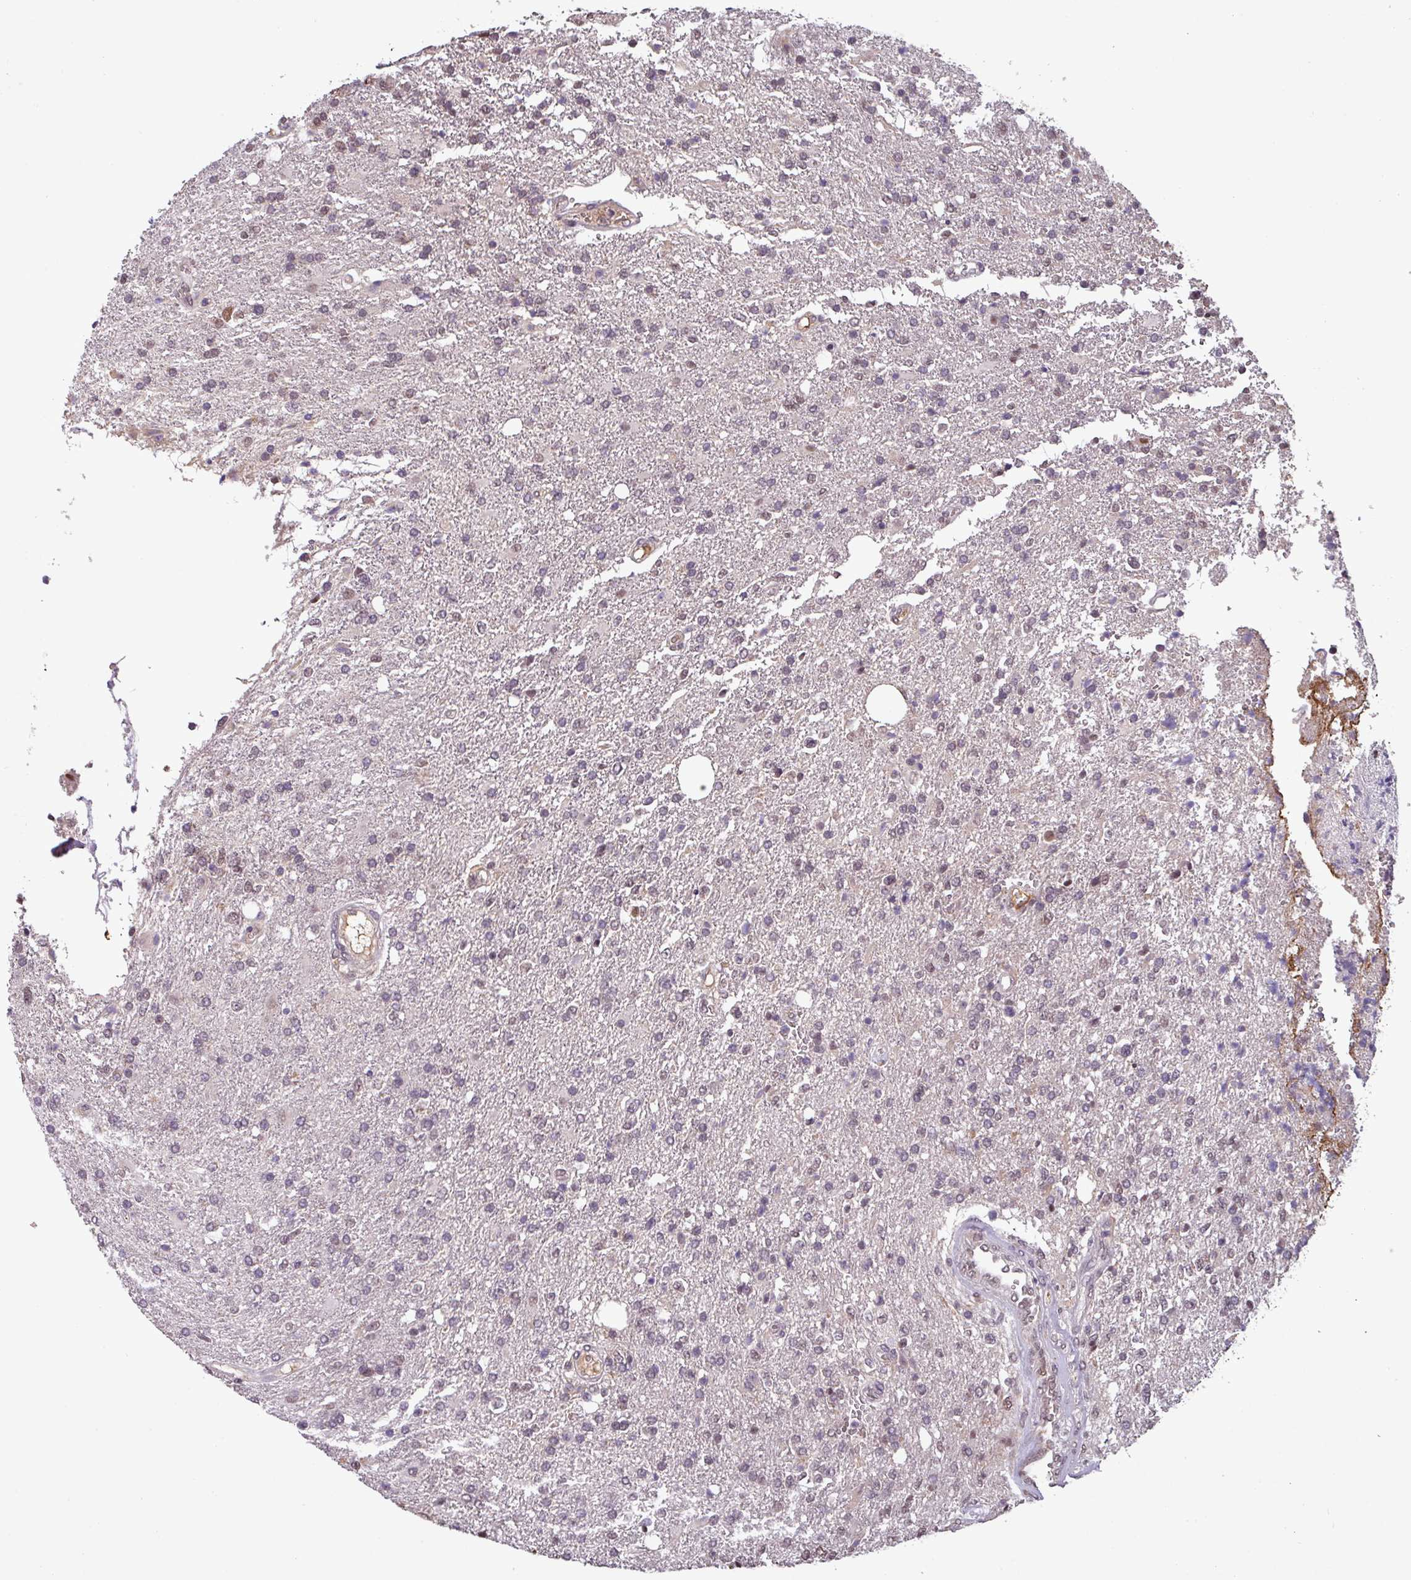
{"staining": {"intensity": "moderate", "quantity": "25%-75%", "location": "nuclear"}, "tissue": "glioma", "cell_type": "Tumor cells", "image_type": "cancer", "snomed": [{"axis": "morphology", "description": "Glioma, malignant, High grade"}, {"axis": "topography", "description": "Brain"}], "caption": "Tumor cells reveal medium levels of moderate nuclear positivity in about 25%-75% of cells in human glioma. Nuclei are stained in blue.", "gene": "NOB1", "patient": {"sex": "male", "age": 56}}